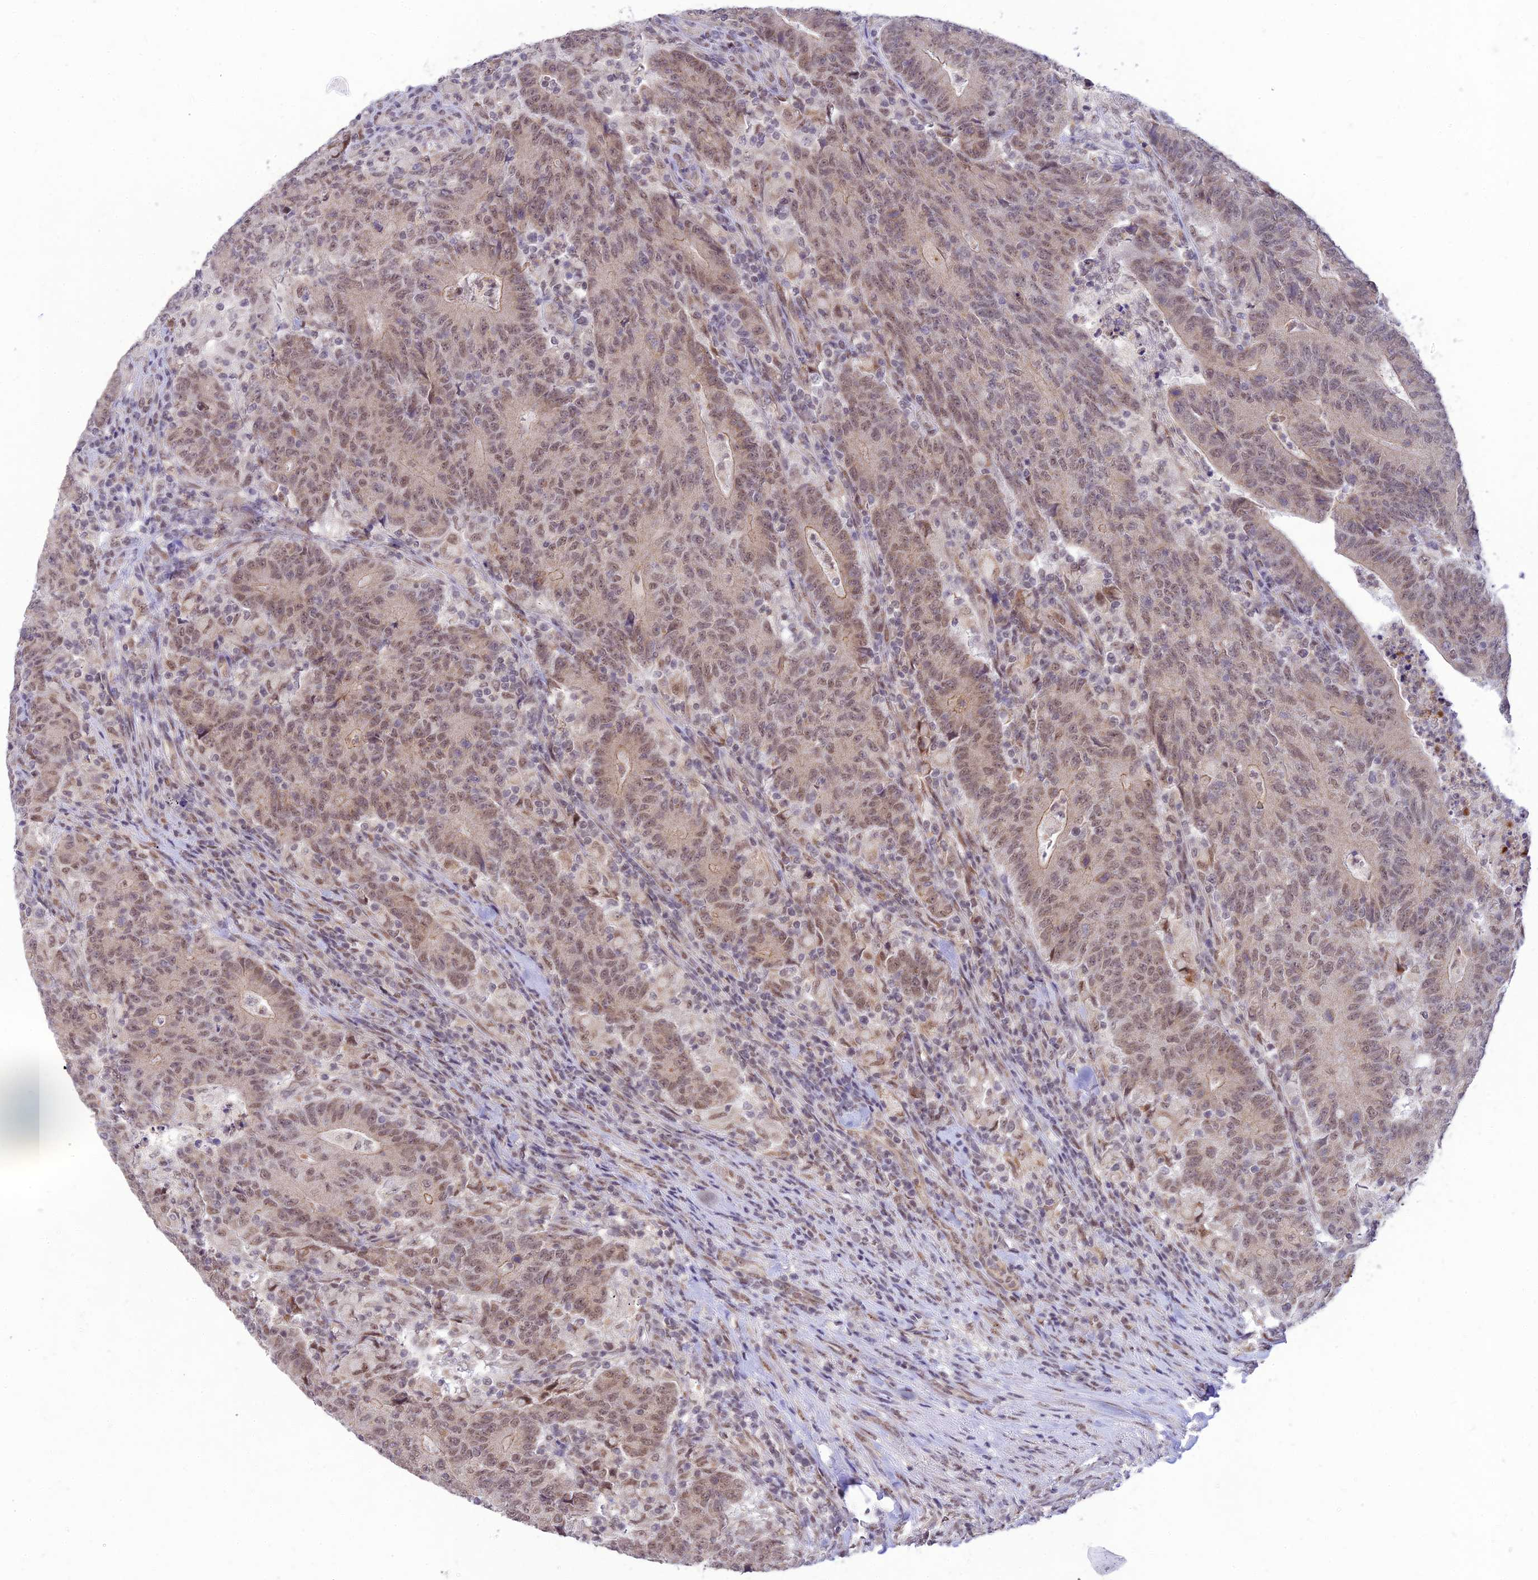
{"staining": {"intensity": "moderate", "quantity": ">75%", "location": "nuclear"}, "tissue": "colorectal cancer", "cell_type": "Tumor cells", "image_type": "cancer", "snomed": [{"axis": "morphology", "description": "Adenocarcinoma, NOS"}, {"axis": "topography", "description": "Colon"}], "caption": "Moderate nuclear protein staining is identified in about >75% of tumor cells in colorectal adenocarcinoma. (DAB IHC with brightfield microscopy, high magnification).", "gene": "MICOS13", "patient": {"sex": "female", "age": 75}}